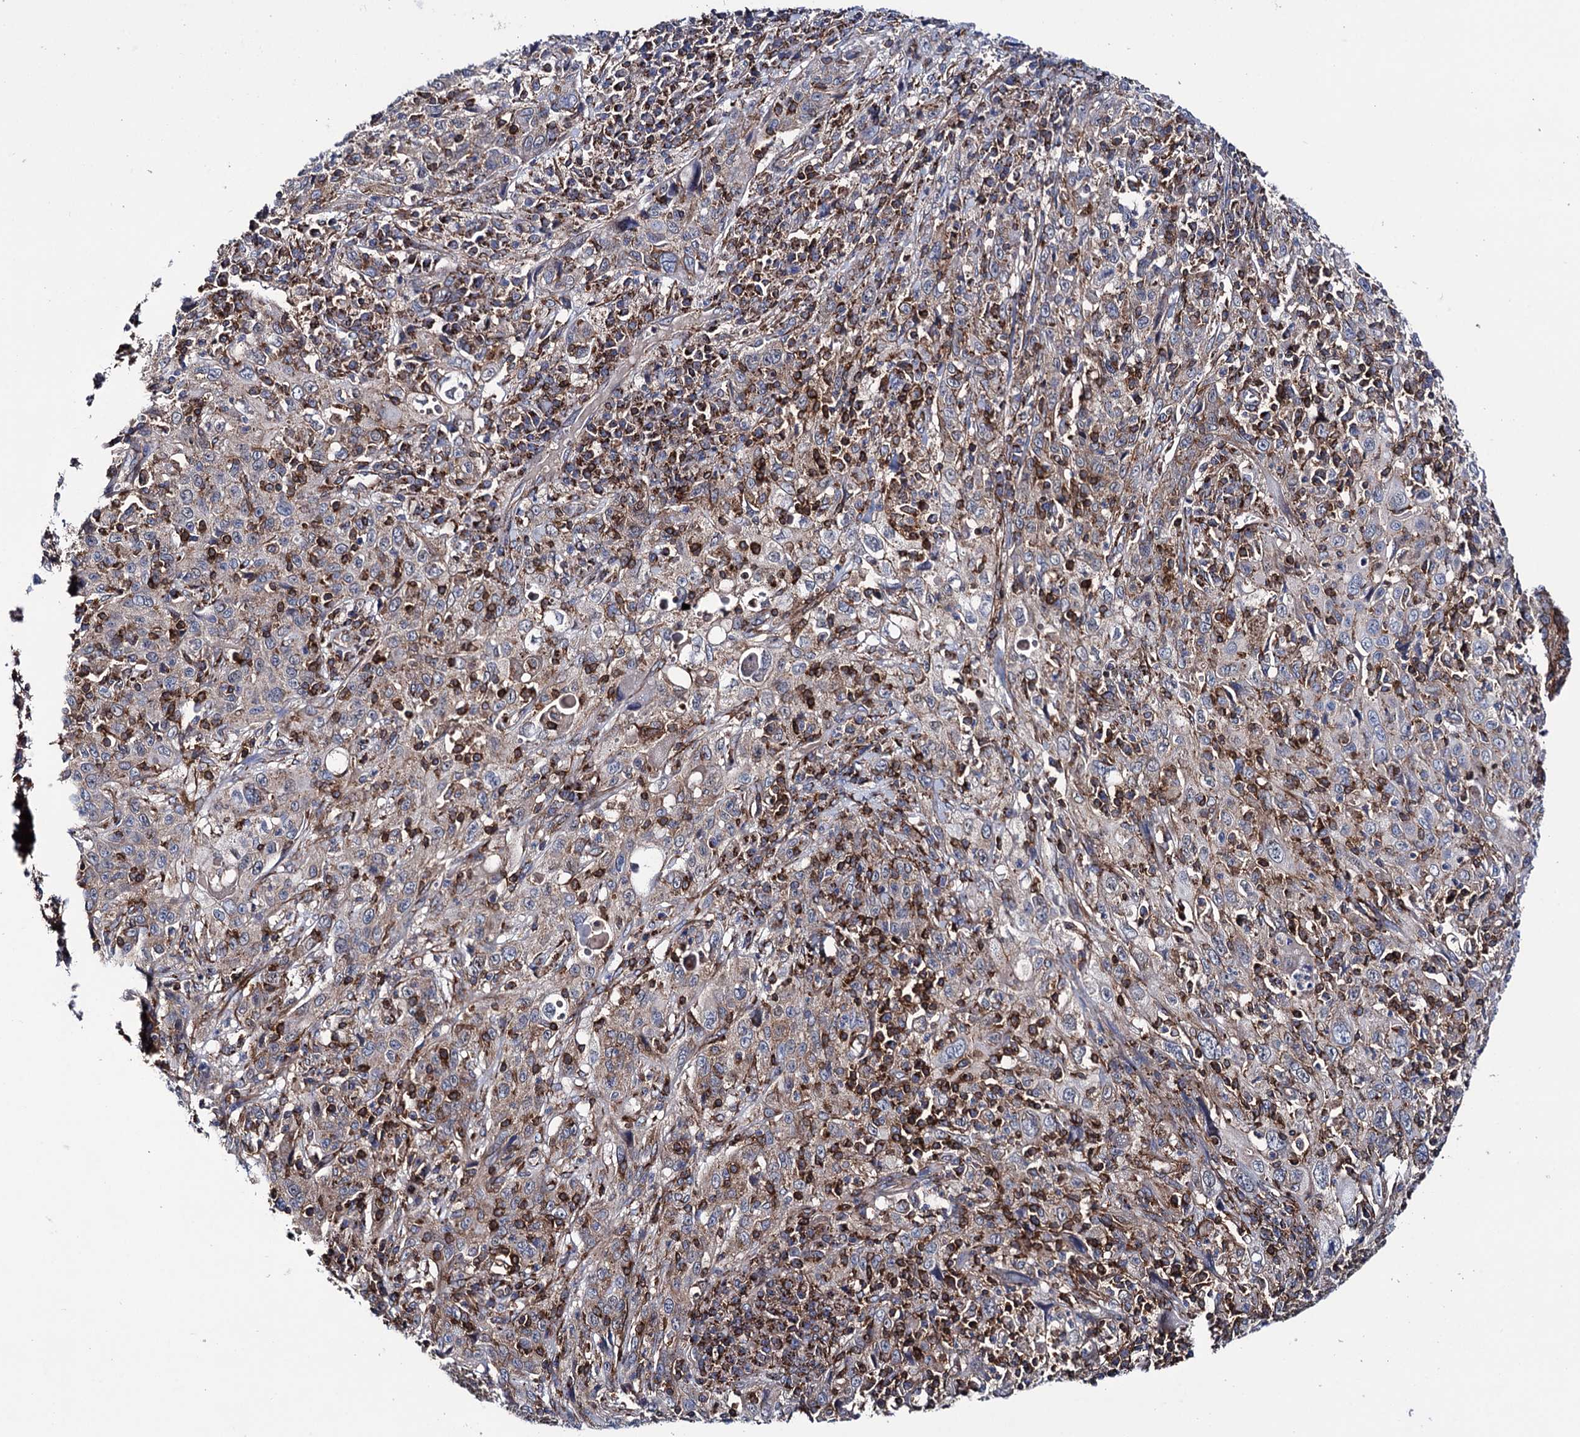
{"staining": {"intensity": "weak", "quantity": ">75%", "location": "cytoplasmic/membranous"}, "tissue": "cervical cancer", "cell_type": "Tumor cells", "image_type": "cancer", "snomed": [{"axis": "morphology", "description": "Squamous cell carcinoma, NOS"}, {"axis": "topography", "description": "Cervix"}], "caption": "Squamous cell carcinoma (cervical) stained for a protein (brown) displays weak cytoplasmic/membranous positive expression in approximately >75% of tumor cells.", "gene": "DEF6", "patient": {"sex": "female", "age": 46}}